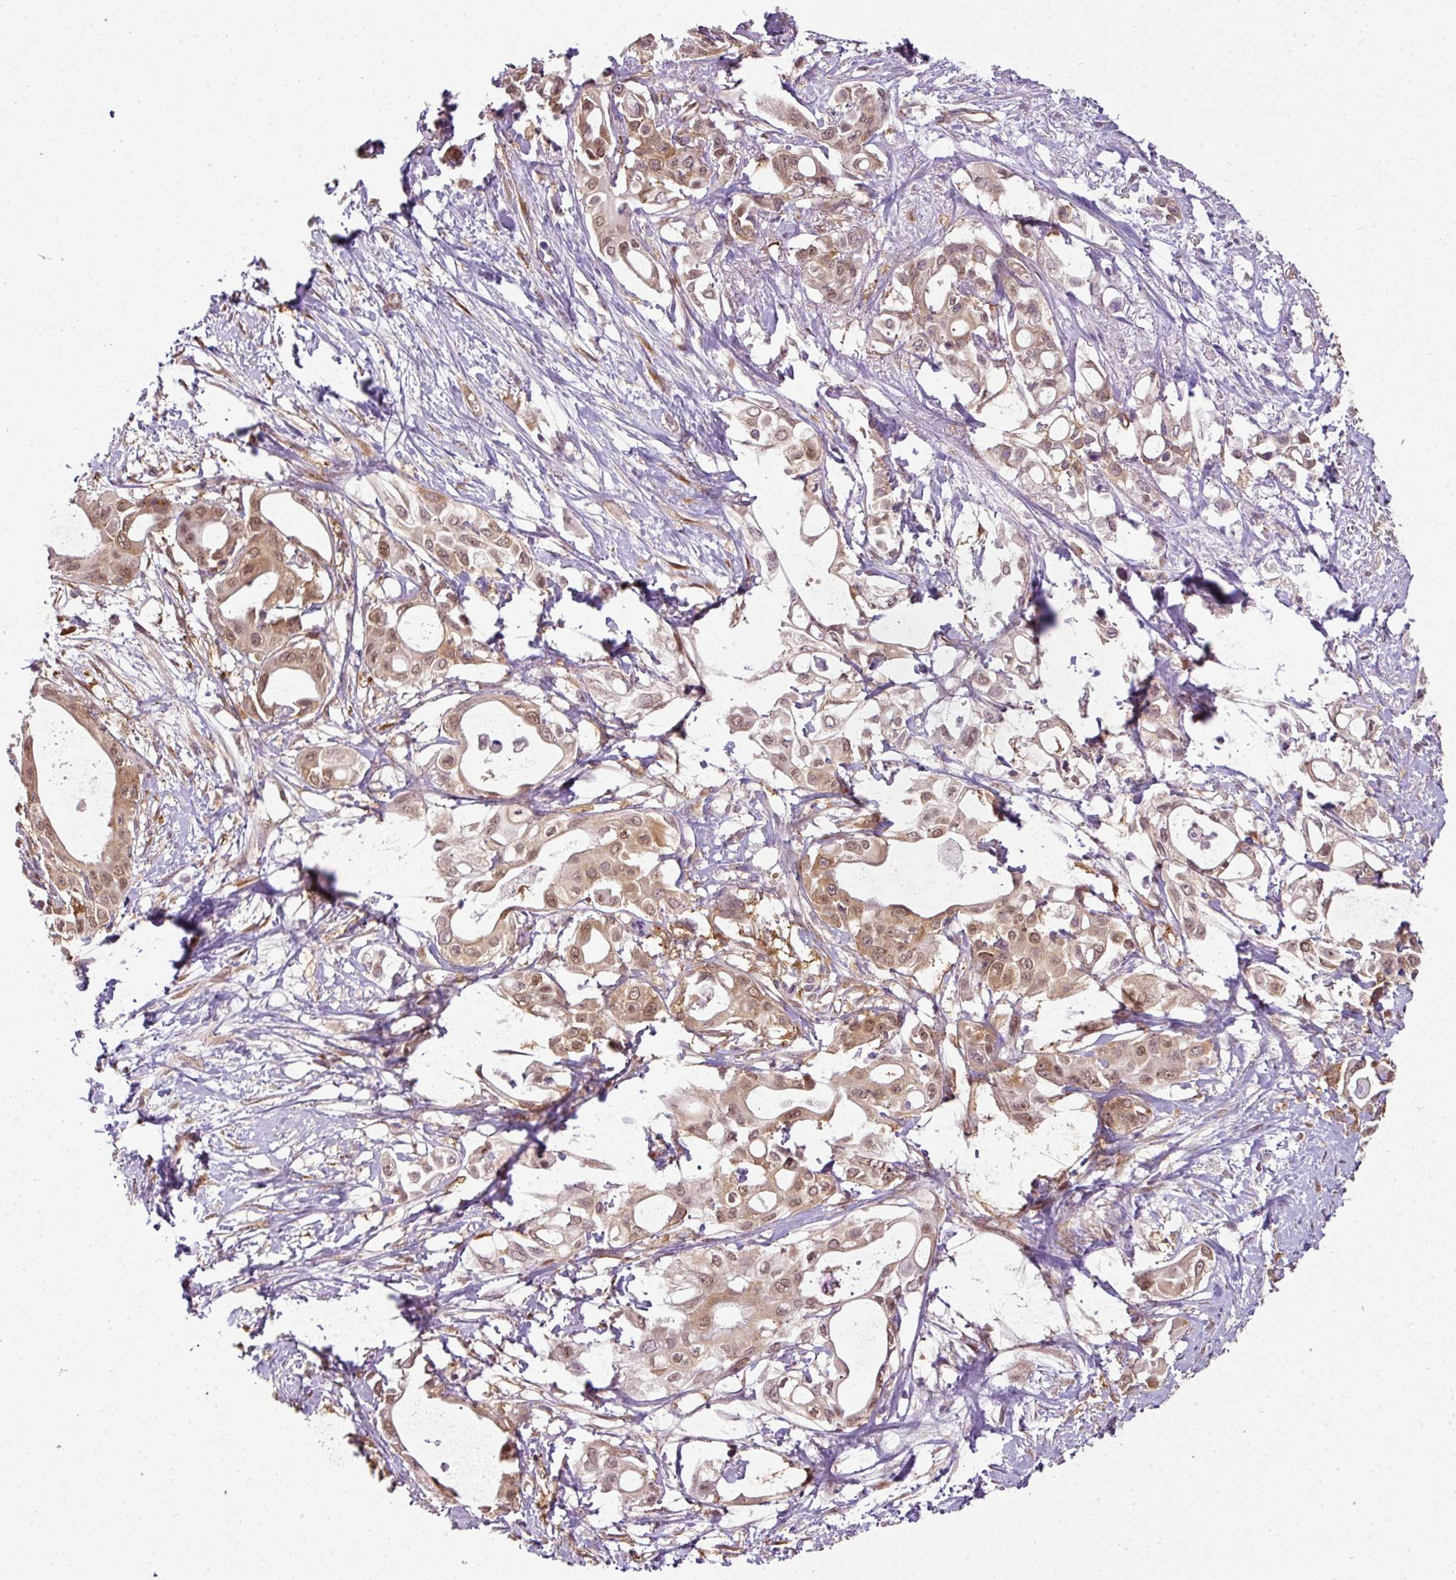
{"staining": {"intensity": "moderate", "quantity": ">75%", "location": "cytoplasmic/membranous,nuclear"}, "tissue": "pancreatic cancer", "cell_type": "Tumor cells", "image_type": "cancer", "snomed": [{"axis": "morphology", "description": "Adenocarcinoma, NOS"}, {"axis": "topography", "description": "Pancreas"}], "caption": "The image shows a brown stain indicating the presence of a protein in the cytoplasmic/membranous and nuclear of tumor cells in pancreatic cancer.", "gene": "RBM4B", "patient": {"sex": "female", "age": 68}}